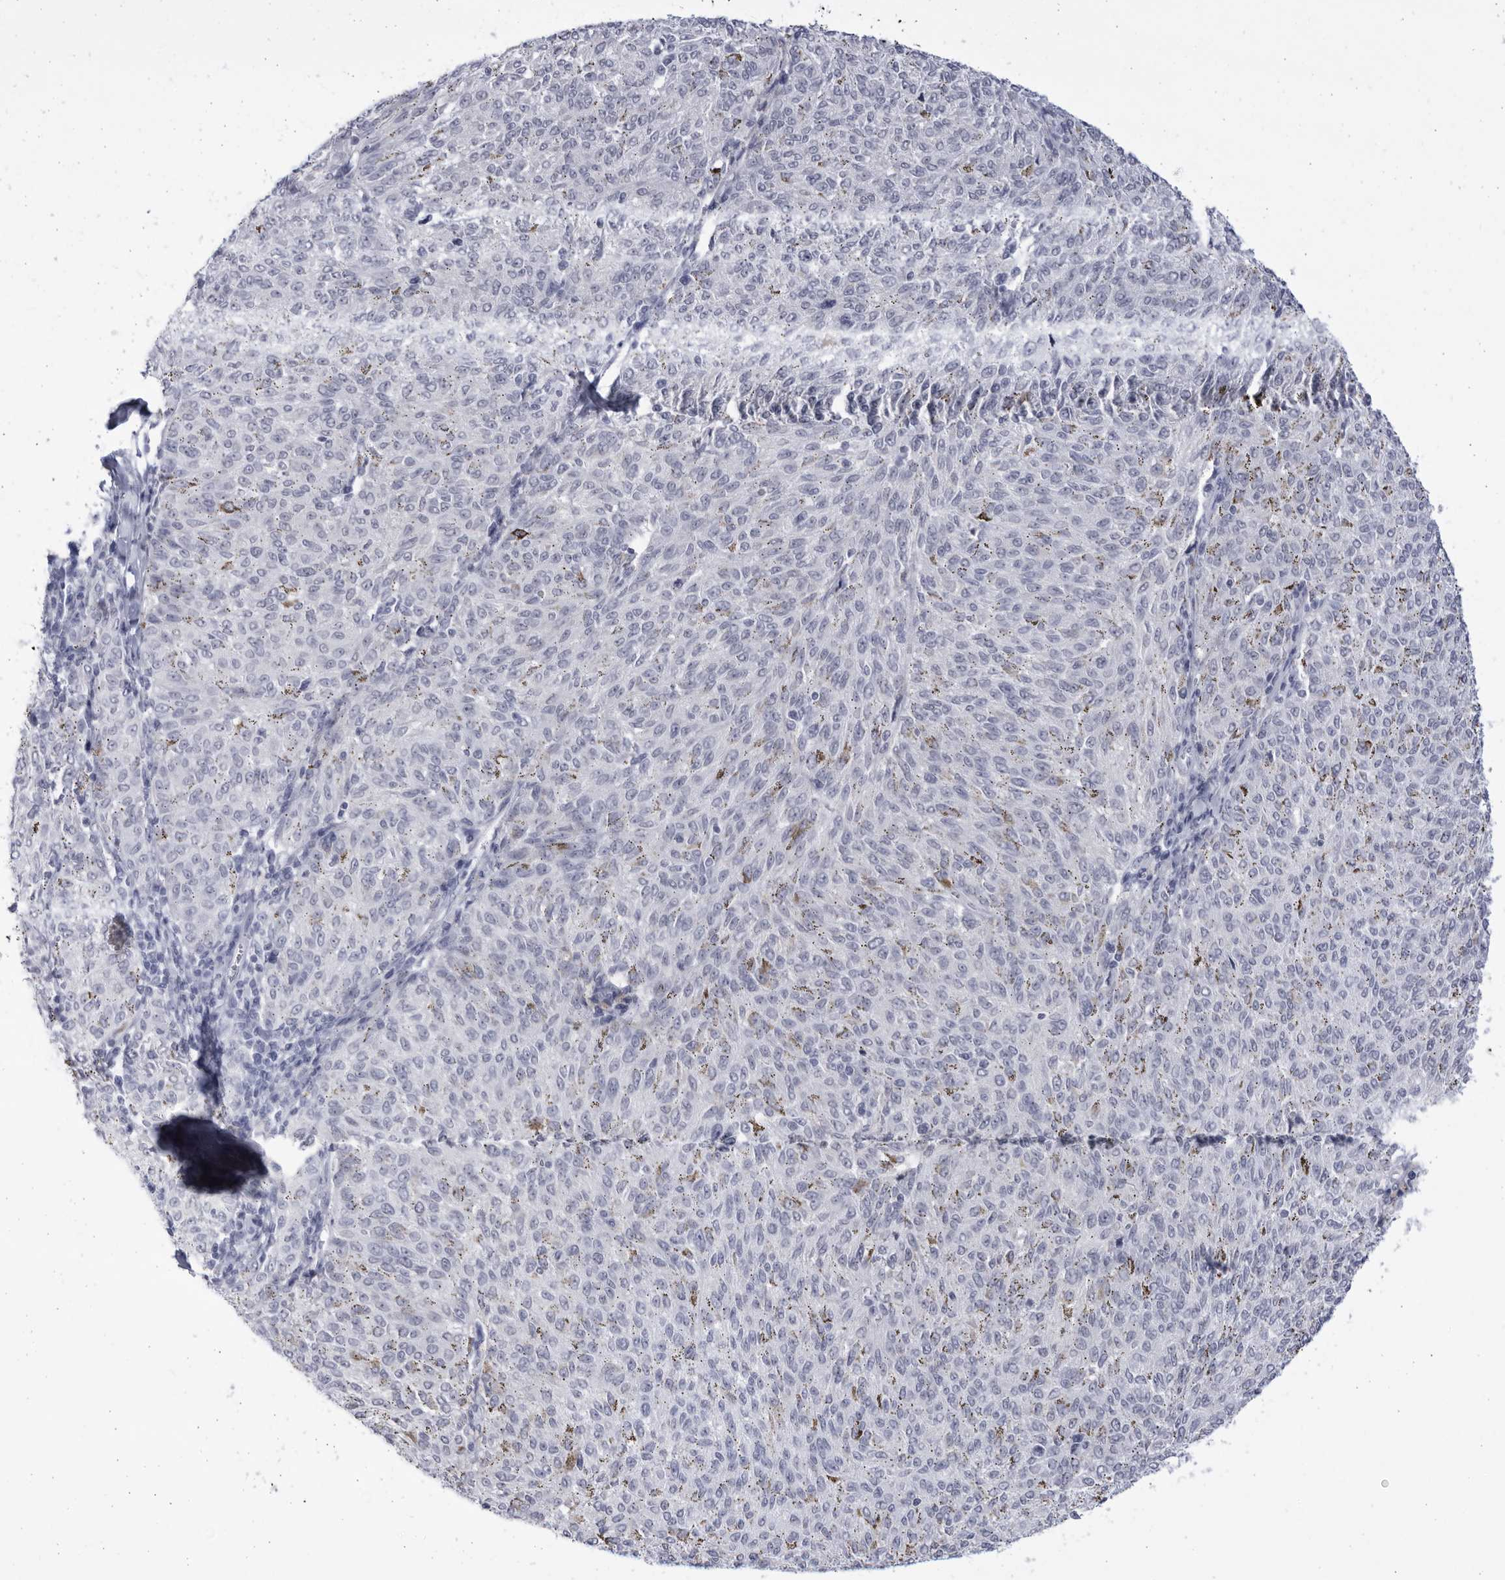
{"staining": {"intensity": "negative", "quantity": "none", "location": "none"}, "tissue": "melanoma", "cell_type": "Tumor cells", "image_type": "cancer", "snomed": [{"axis": "morphology", "description": "Malignant melanoma, NOS"}, {"axis": "topography", "description": "Skin"}], "caption": "Photomicrograph shows no protein staining in tumor cells of malignant melanoma tissue.", "gene": "CCDC181", "patient": {"sex": "female", "age": 72}}